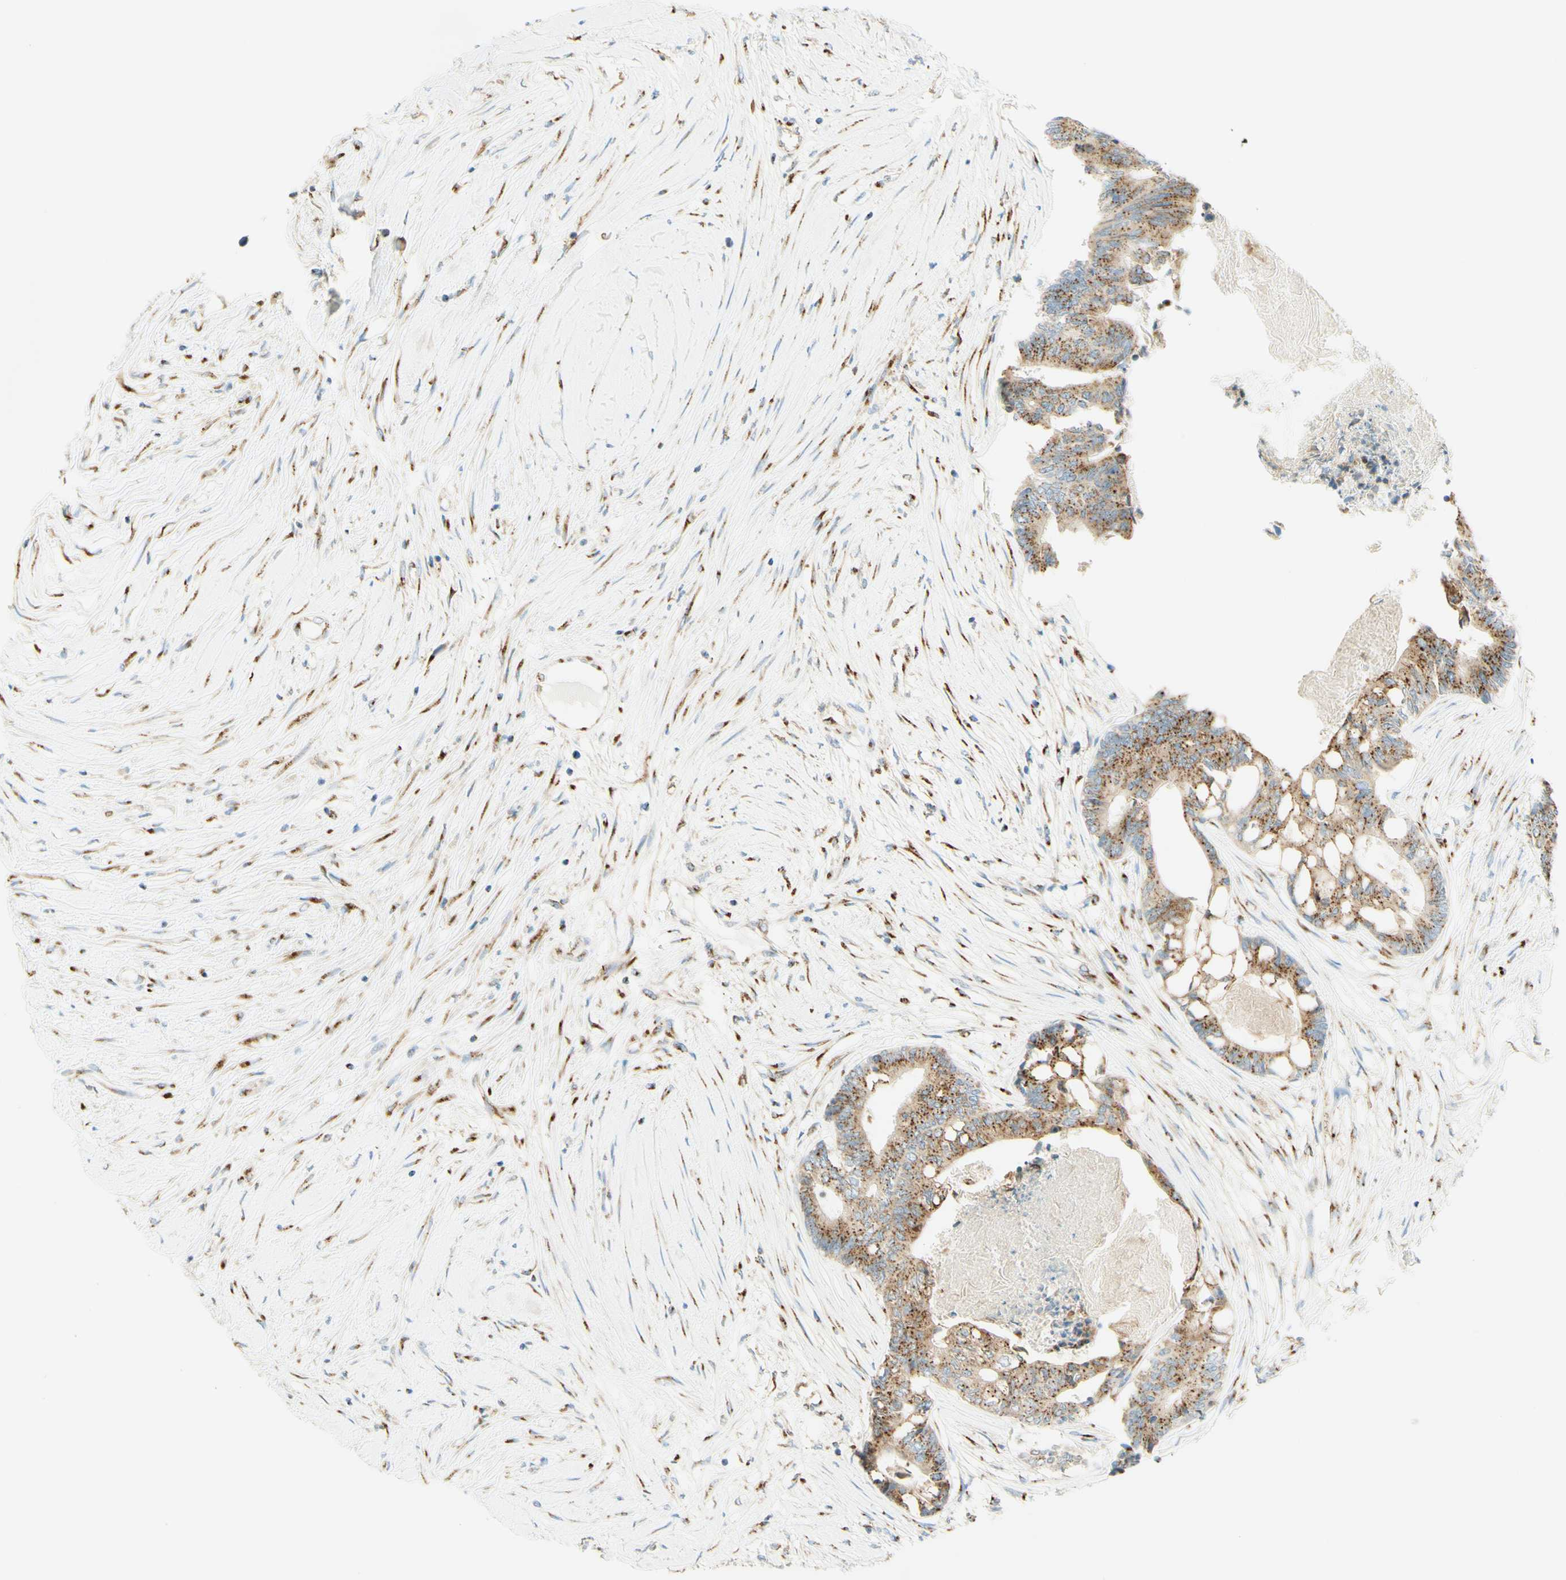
{"staining": {"intensity": "moderate", "quantity": ">75%", "location": "cytoplasmic/membranous"}, "tissue": "colorectal cancer", "cell_type": "Tumor cells", "image_type": "cancer", "snomed": [{"axis": "morphology", "description": "Adenocarcinoma, NOS"}, {"axis": "topography", "description": "Rectum"}], "caption": "Immunohistochemical staining of colorectal cancer demonstrates medium levels of moderate cytoplasmic/membranous protein positivity in about >75% of tumor cells.", "gene": "GOLGB1", "patient": {"sex": "male", "age": 63}}